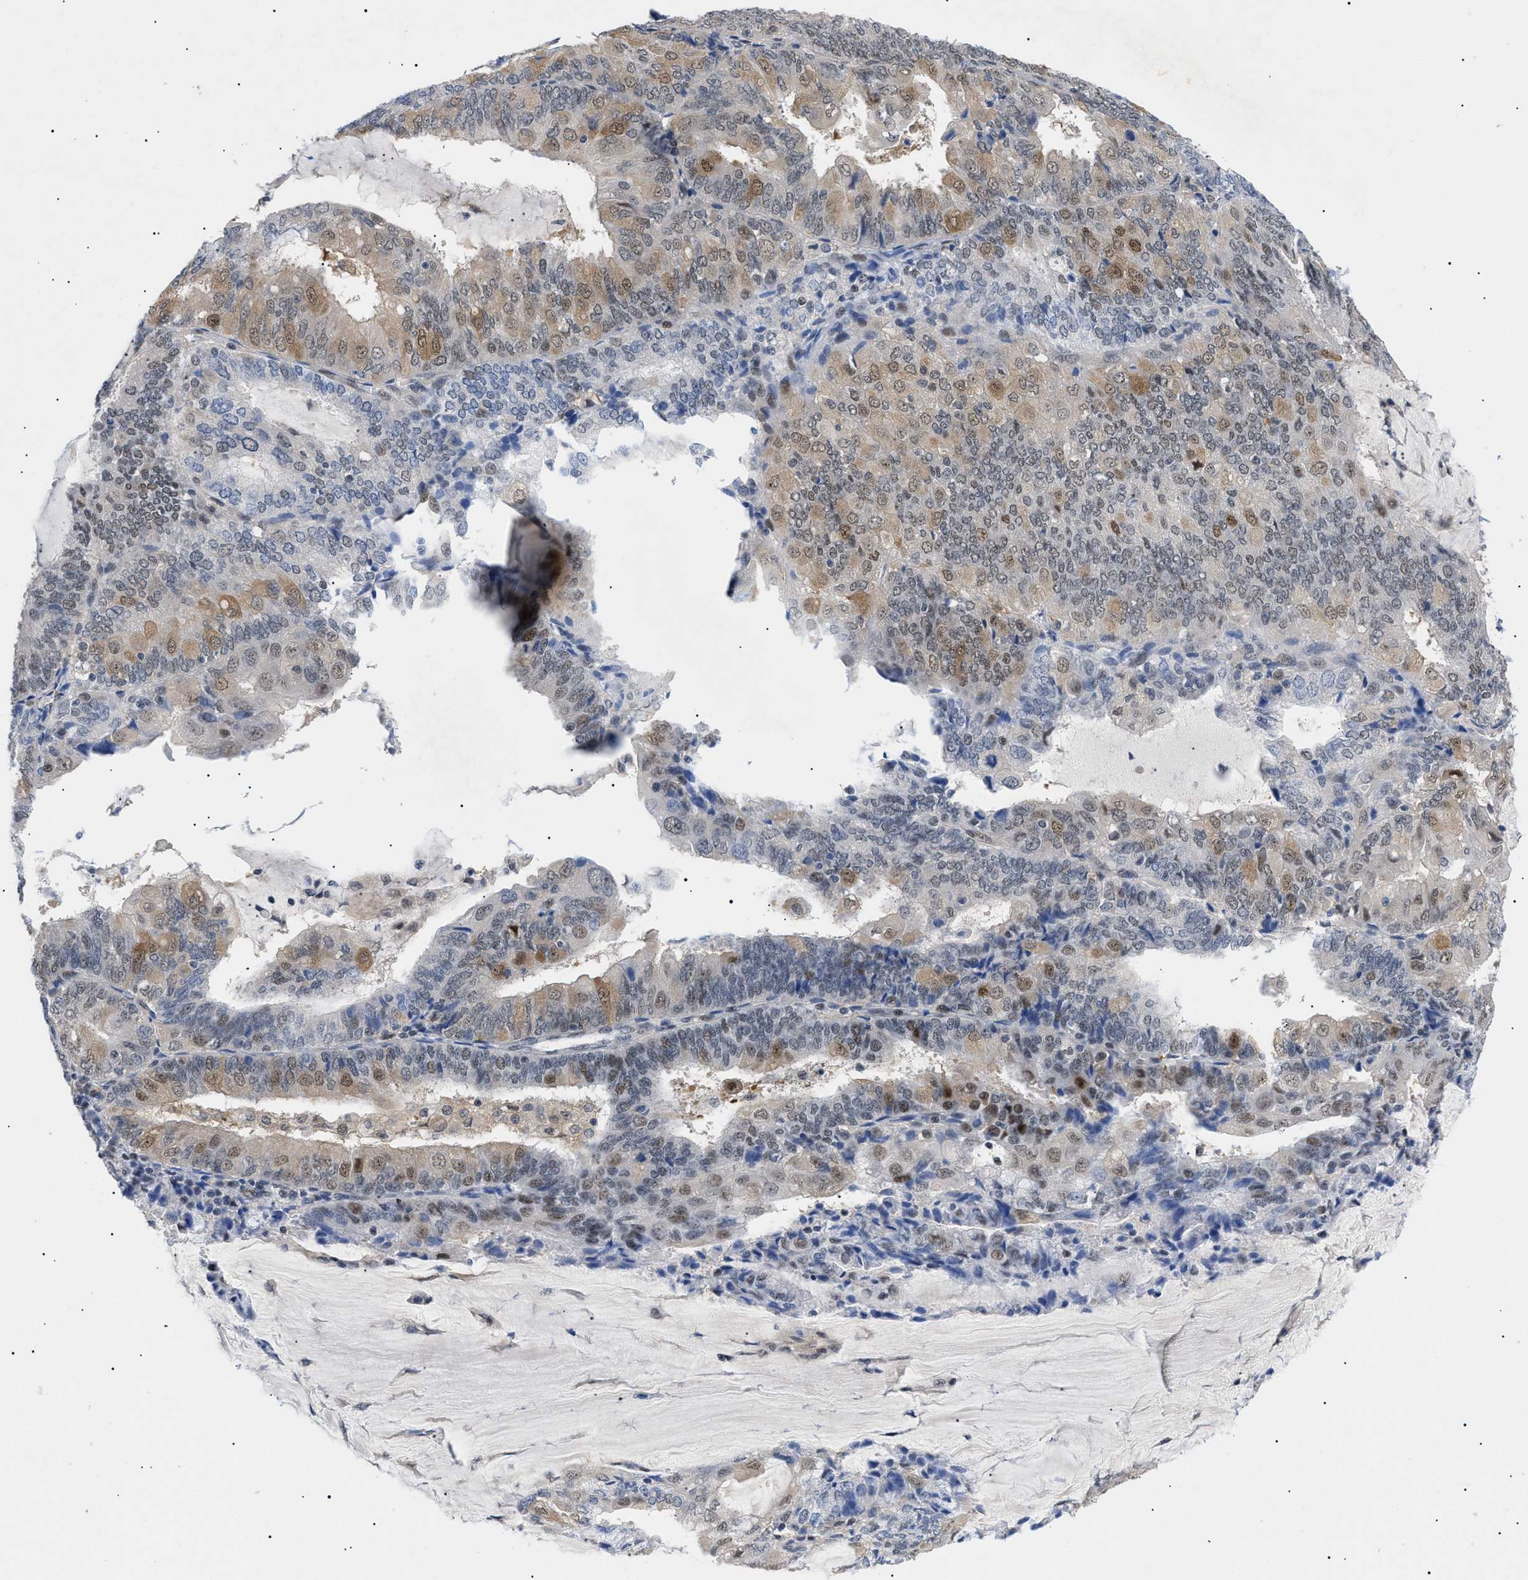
{"staining": {"intensity": "moderate", "quantity": "25%-75%", "location": "nuclear"}, "tissue": "endometrial cancer", "cell_type": "Tumor cells", "image_type": "cancer", "snomed": [{"axis": "morphology", "description": "Adenocarcinoma, NOS"}, {"axis": "topography", "description": "Endometrium"}], "caption": "Immunohistochemistry (IHC) of human endometrial cancer displays medium levels of moderate nuclear positivity in about 25%-75% of tumor cells. (DAB IHC with brightfield microscopy, high magnification).", "gene": "GARRE1", "patient": {"sex": "female", "age": 81}}